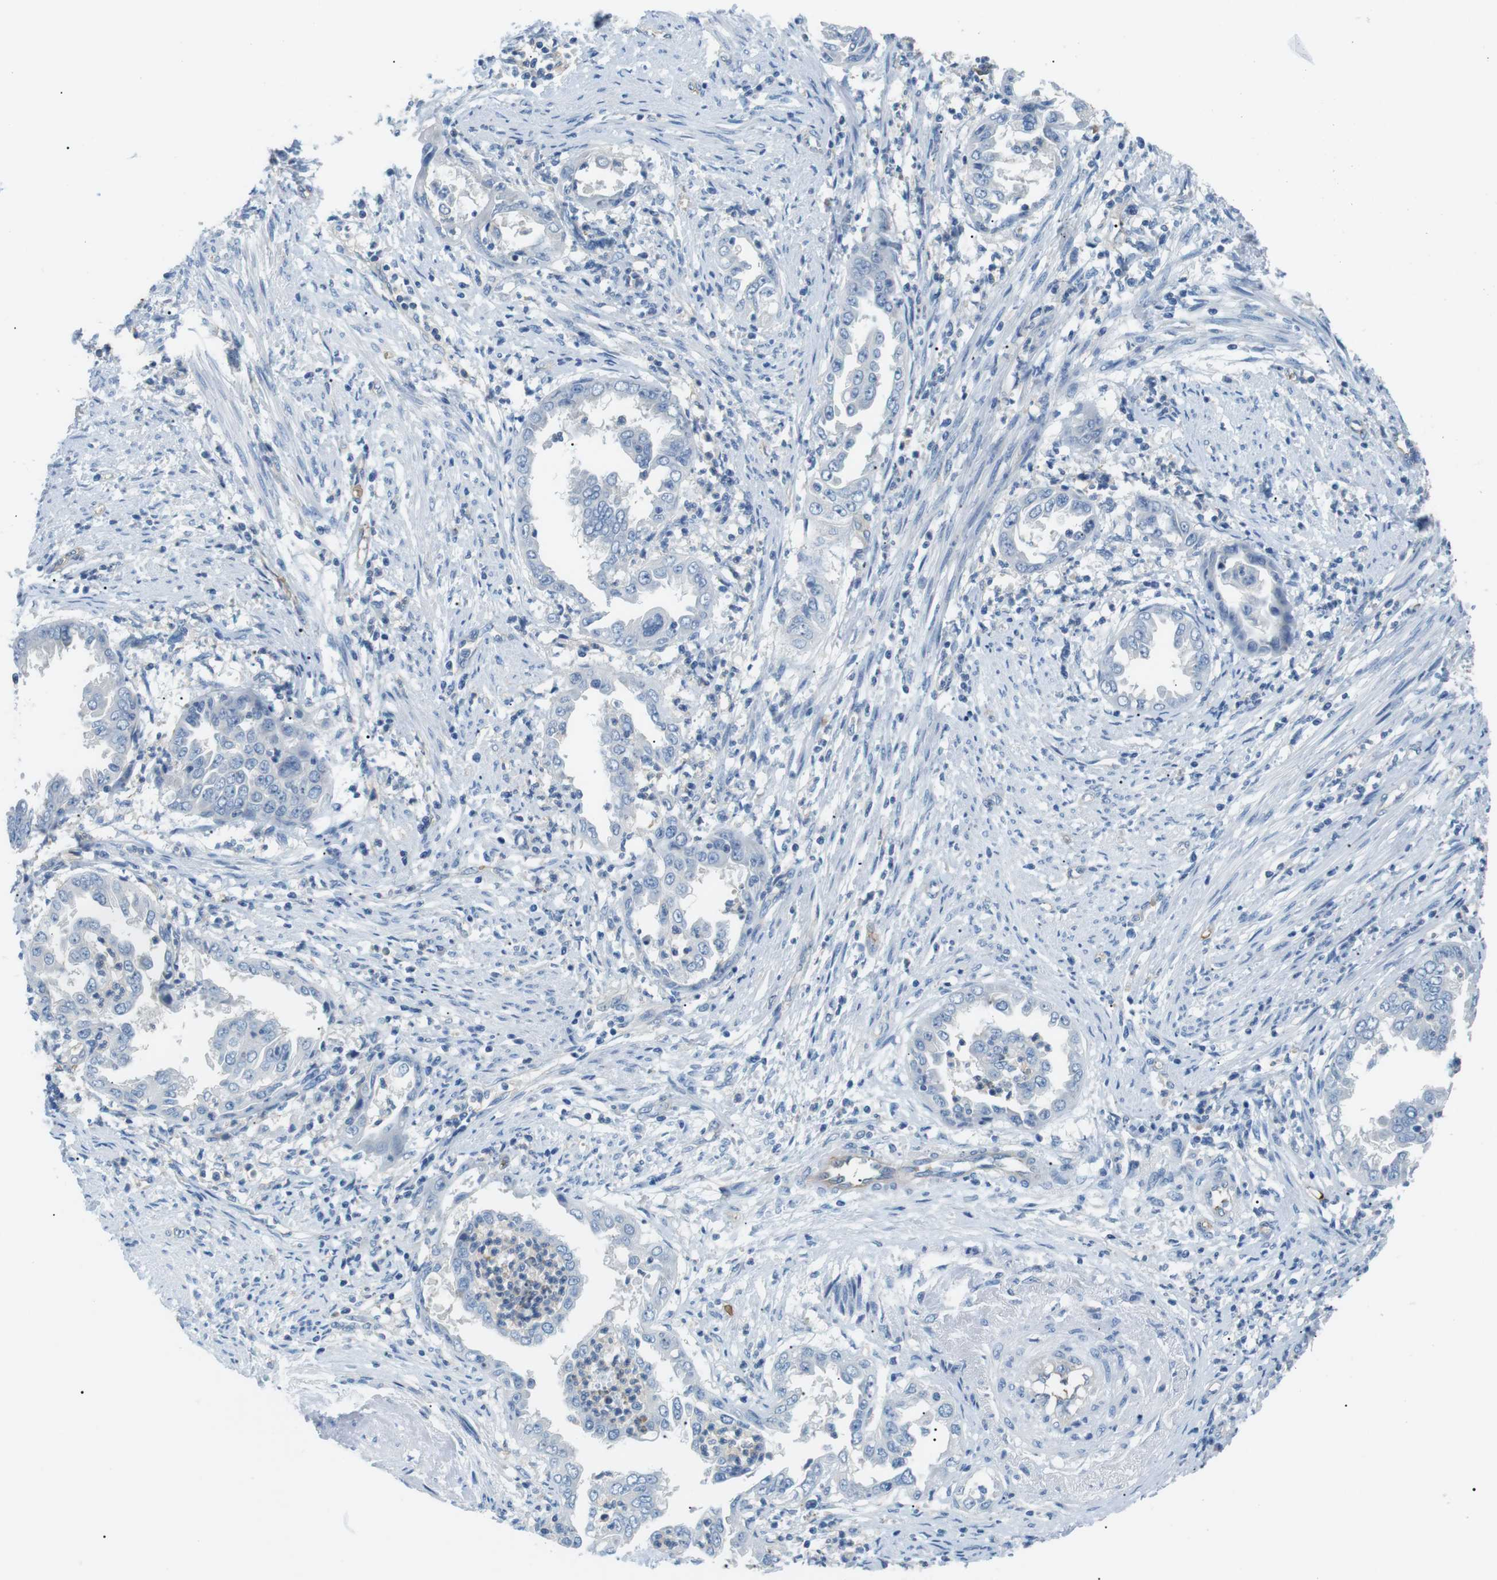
{"staining": {"intensity": "negative", "quantity": "none", "location": "none"}, "tissue": "endometrial cancer", "cell_type": "Tumor cells", "image_type": "cancer", "snomed": [{"axis": "morphology", "description": "Adenocarcinoma, NOS"}, {"axis": "topography", "description": "Endometrium"}], "caption": "The immunohistochemistry (IHC) micrograph has no significant positivity in tumor cells of endometrial adenocarcinoma tissue.", "gene": "ADCY10", "patient": {"sex": "female", "age": 85}}